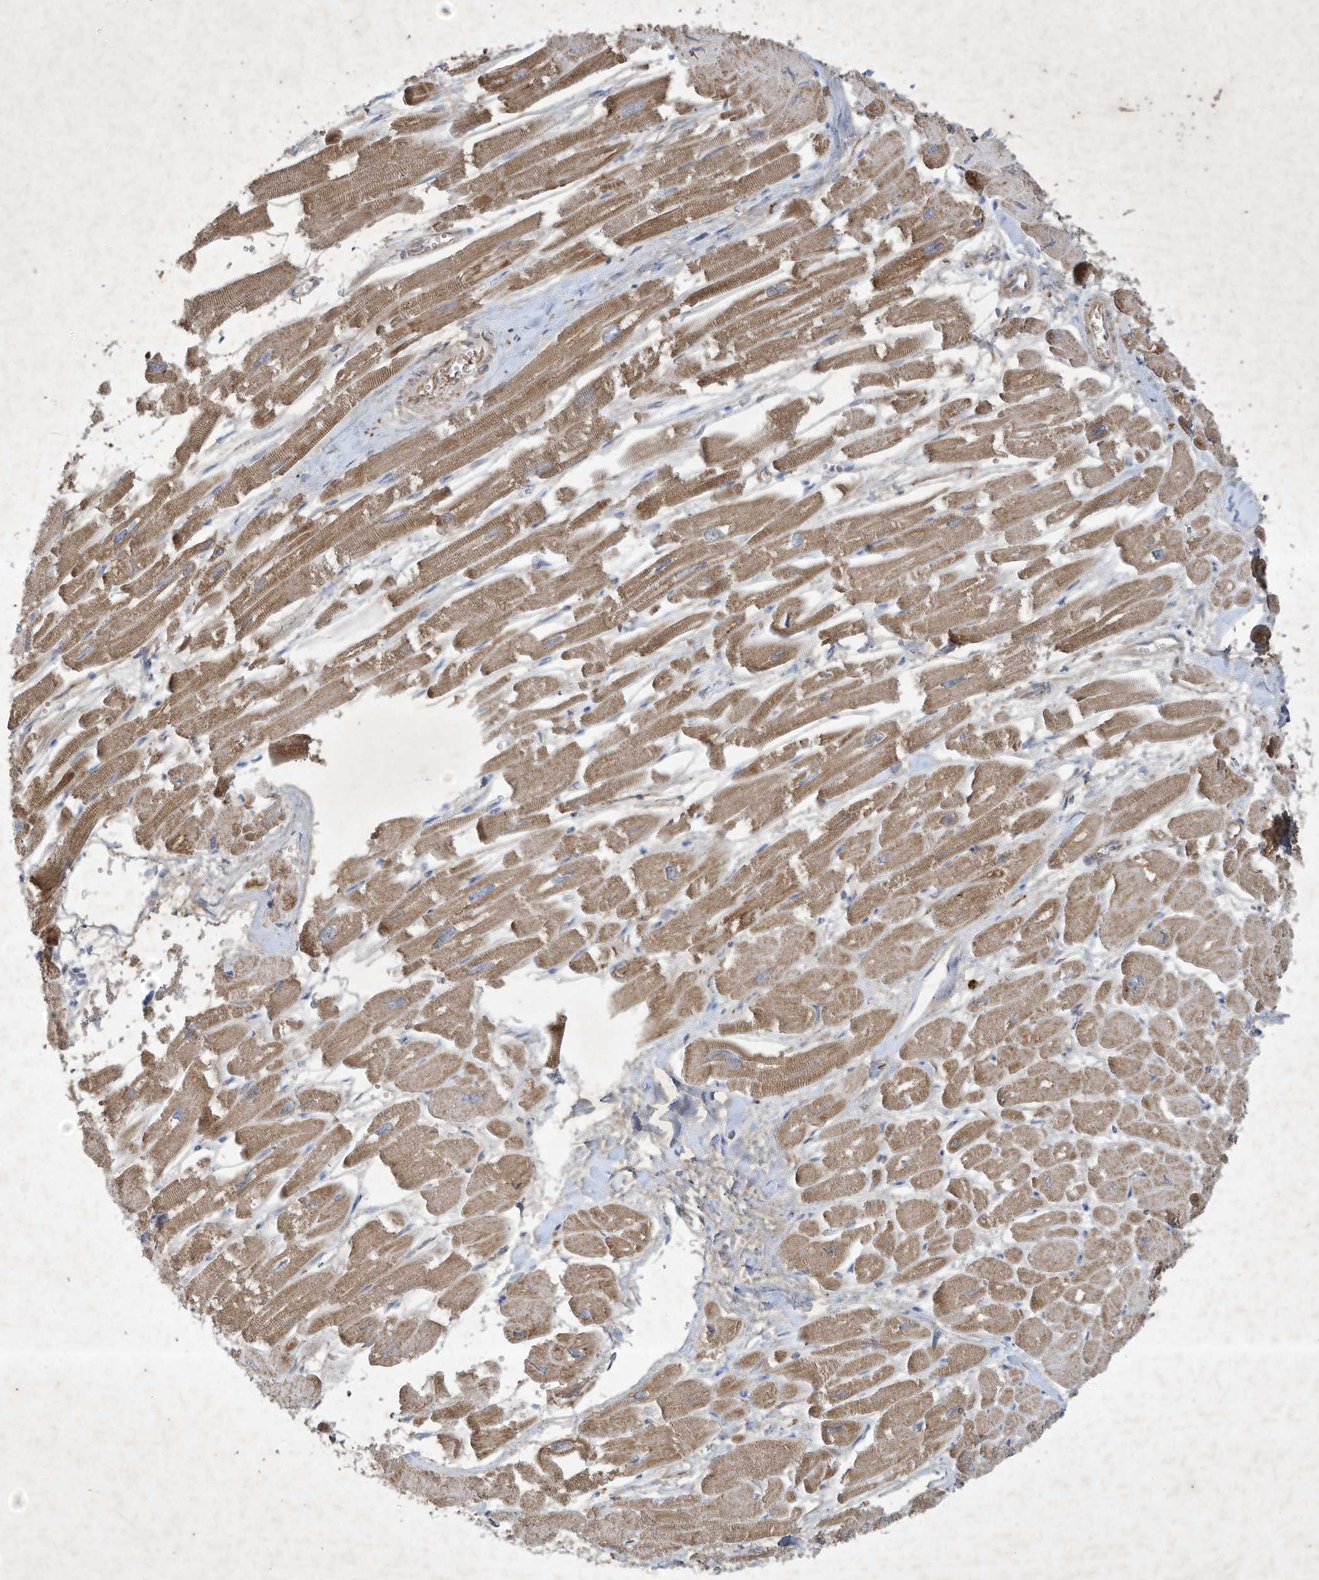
{"staining": {"intensity": "moderate", "quantity": ">75%", "location": "cytoplasmic/membranous"}, "tissue": "heart muscle", "cell_type": "Cardiomyocytes", "image_type": "normal", "snomed": [{"axis": "morphology", "description": "Normal tissue, NOS"}, {"axis": "topography", "description": "Heart"}], "caption": "Heart muscle stained with immunohistochemistry (IHC) demonstrates moderate cytoplasmic/membranous positivity in about >75% of cardiomyocytes.", "gene": "SYNJ2", "patient": {"sex": "male", "age": 54}}